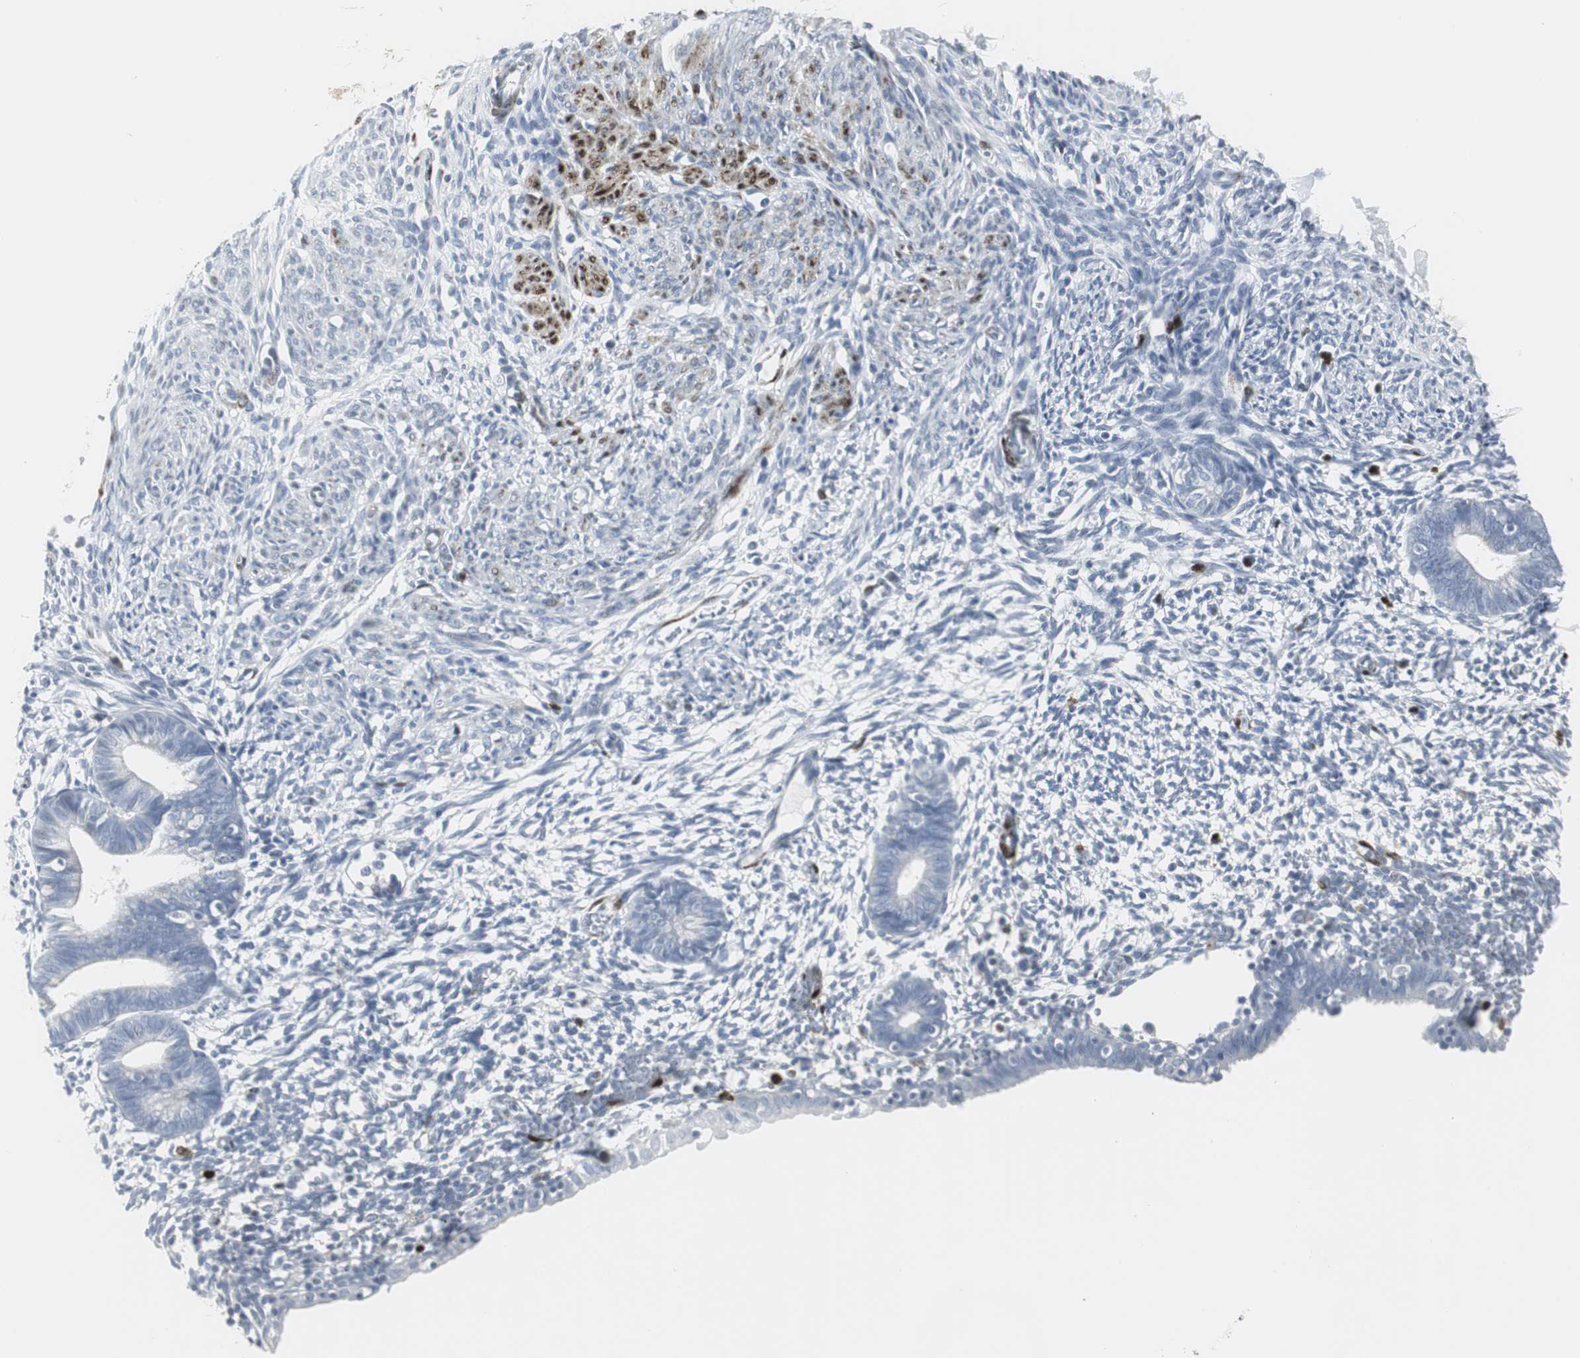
{"staining": {"intensity": "moderate", "quantity": "<25%", "location": "cytoplasmic/membranous,nuclear"}, "tissue": "endometrium", "cell_type": "Cells in endometrial stroma", "image_type": "normal", "snomed": [{"axis": "morphology", "description": "Normal tissue, NOS"}, {"axis": "morphology", "description": "Atrophy, NOS"}, {"axis": "topography", "description": "Uterus"}, {"axis": "topography", "description": "Endometrium"}], "caption": "The photomicrograph displays immunohistochemical staining of benign endometrium. There is moderate cytoplasmic/membranous,nuclear staining is seen in about <25% of cells in endometrial stroma. The protein of interest is stained brown, and the nuclei are stained in blue (DAB (3,3'-diaminobenzidine) IHC with brightfield microscopy, high magnification).", "gene": "PPP1R14A", "patient": {"sex": "female", "age": 68}}